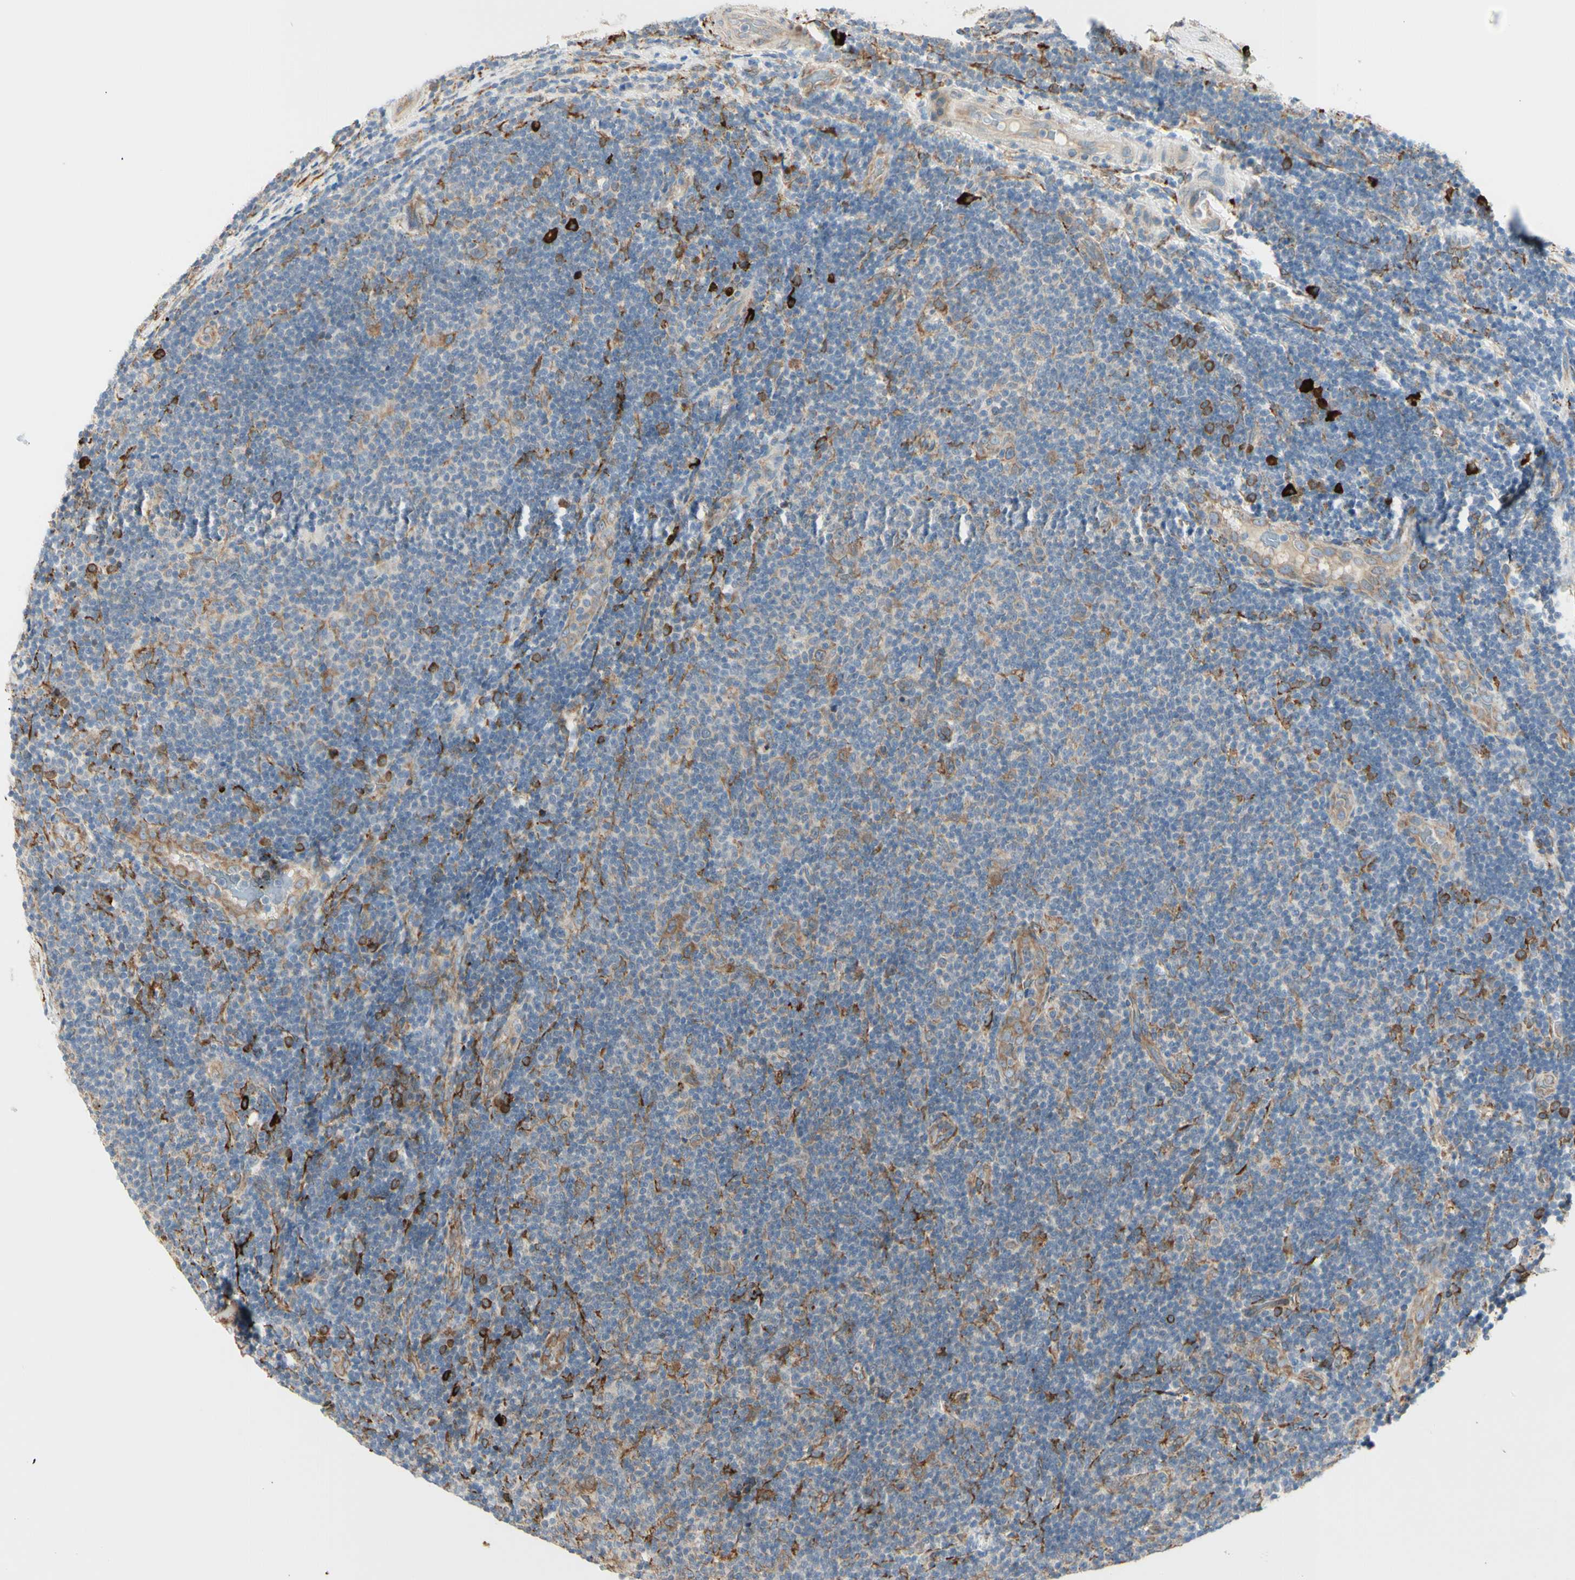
{"staining": {"intensity": "moderate", "quantity": "<25%", "location": "cytoplasmic/membranous"}, "tissue": "lymphoma", "cell_type": "Tumor cells", "image_type": "cancer", "snomed": [{"axis": "morphology", "description": "Malignant lymphoma, non-Hodgkin's type, Low grade"}, {"axis": "topography", "description": "Lymph node"}], "caption": "This image demonstrates low-grade malignant lymphoma, non-Hodgkin's type stained with immunohistochemistry to label a protein in brown. The cytoplasmic/membranous of tumor cells show moderate positivity for the protein. Nuclei are counter-stained blue.", "gene": "HSP90B1", "patient": {"sex": "male", "age": 83}}